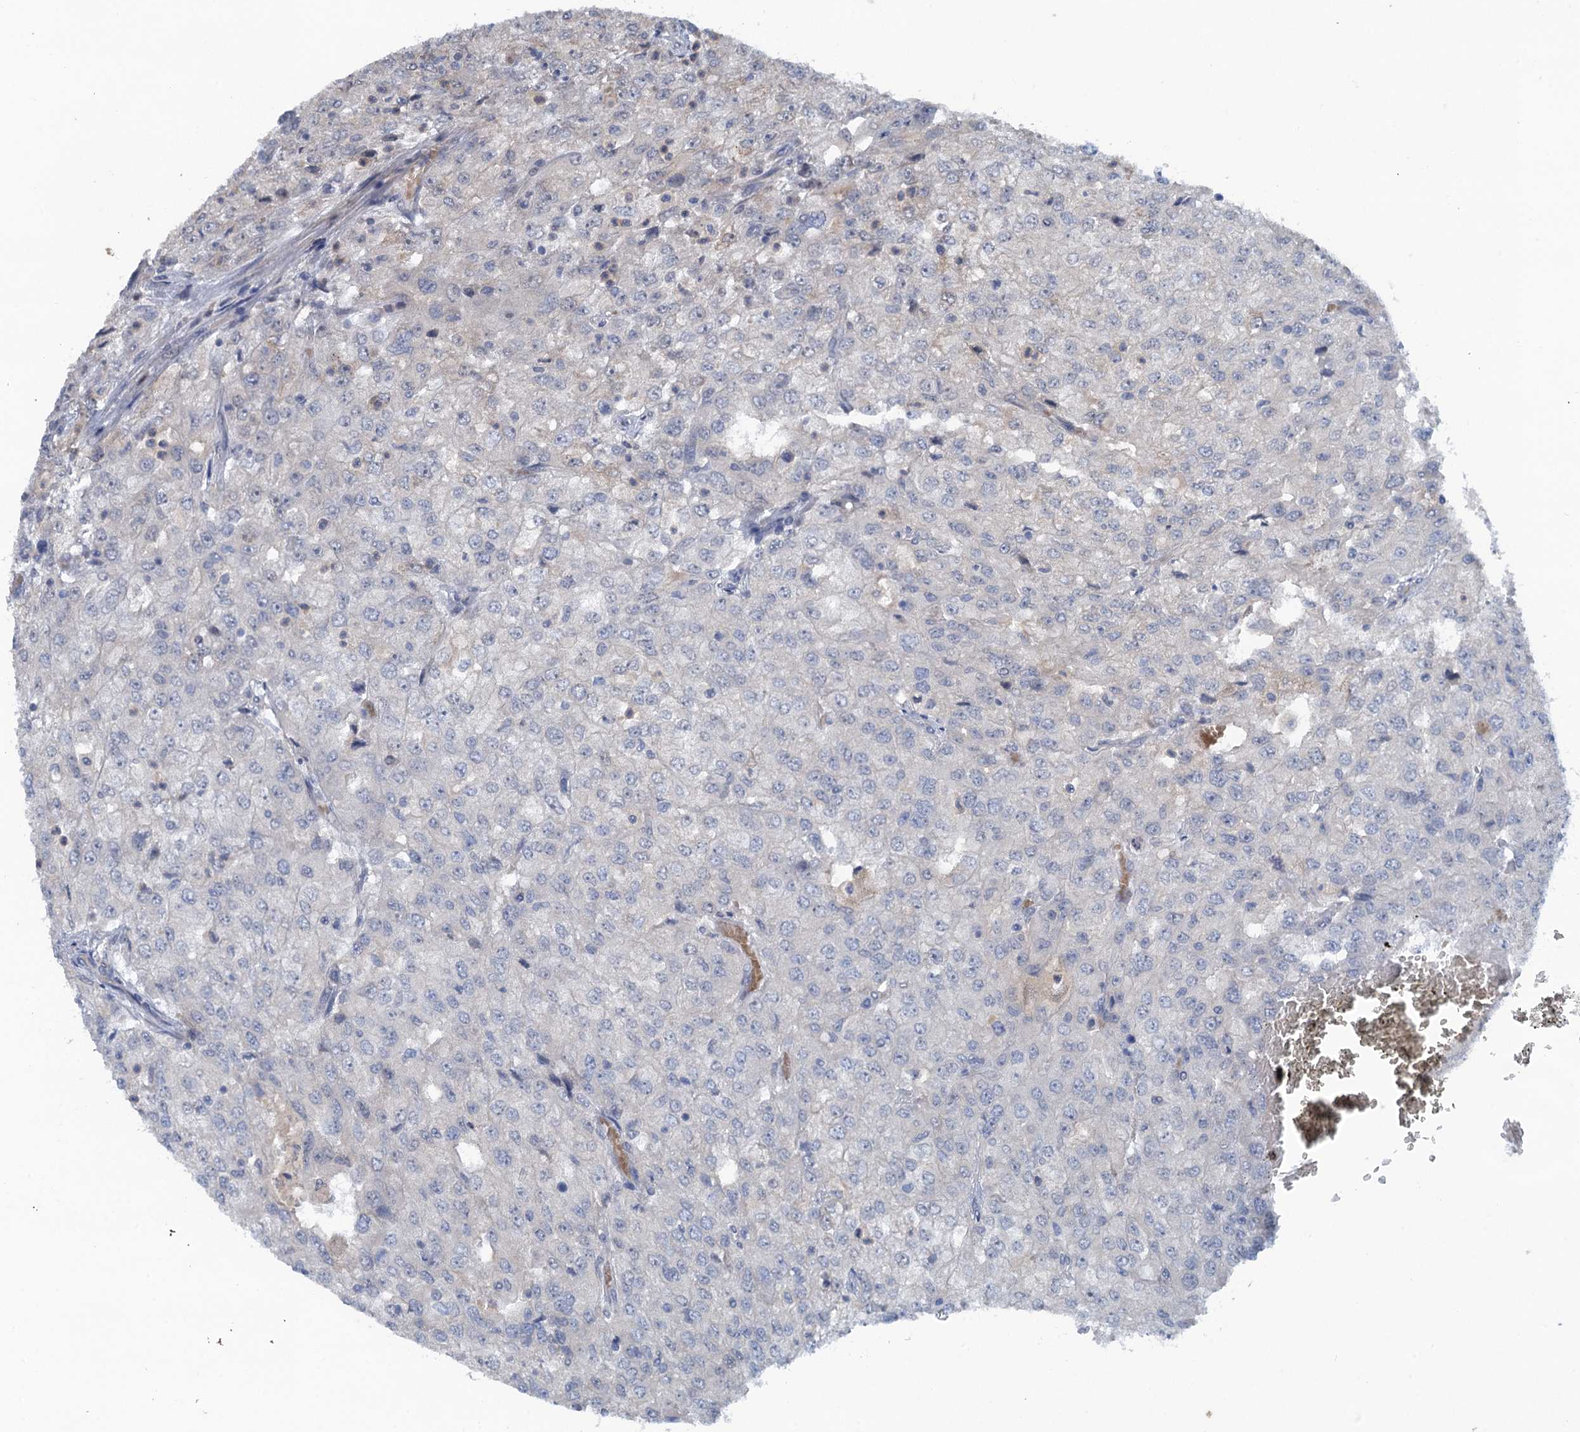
{"staining": {"intensity": "negative", "quantity": "none", "location": "none"}, "tissue": "renal cancer", "cell_type": "Tumor cells", "image_type": "cancer", "snomed": [{"axis": "morphology", "description": "Adenocarcinoma, NOS"}, {"axis": "topography", "description": "Kidney"}], "caption": "Renal cancer stained for a protein using immunohistochemistry (IHC) reveals no positivity tumor cells.", "gene": "MYO16", "patient": {"sex": "female", "age": 54}}